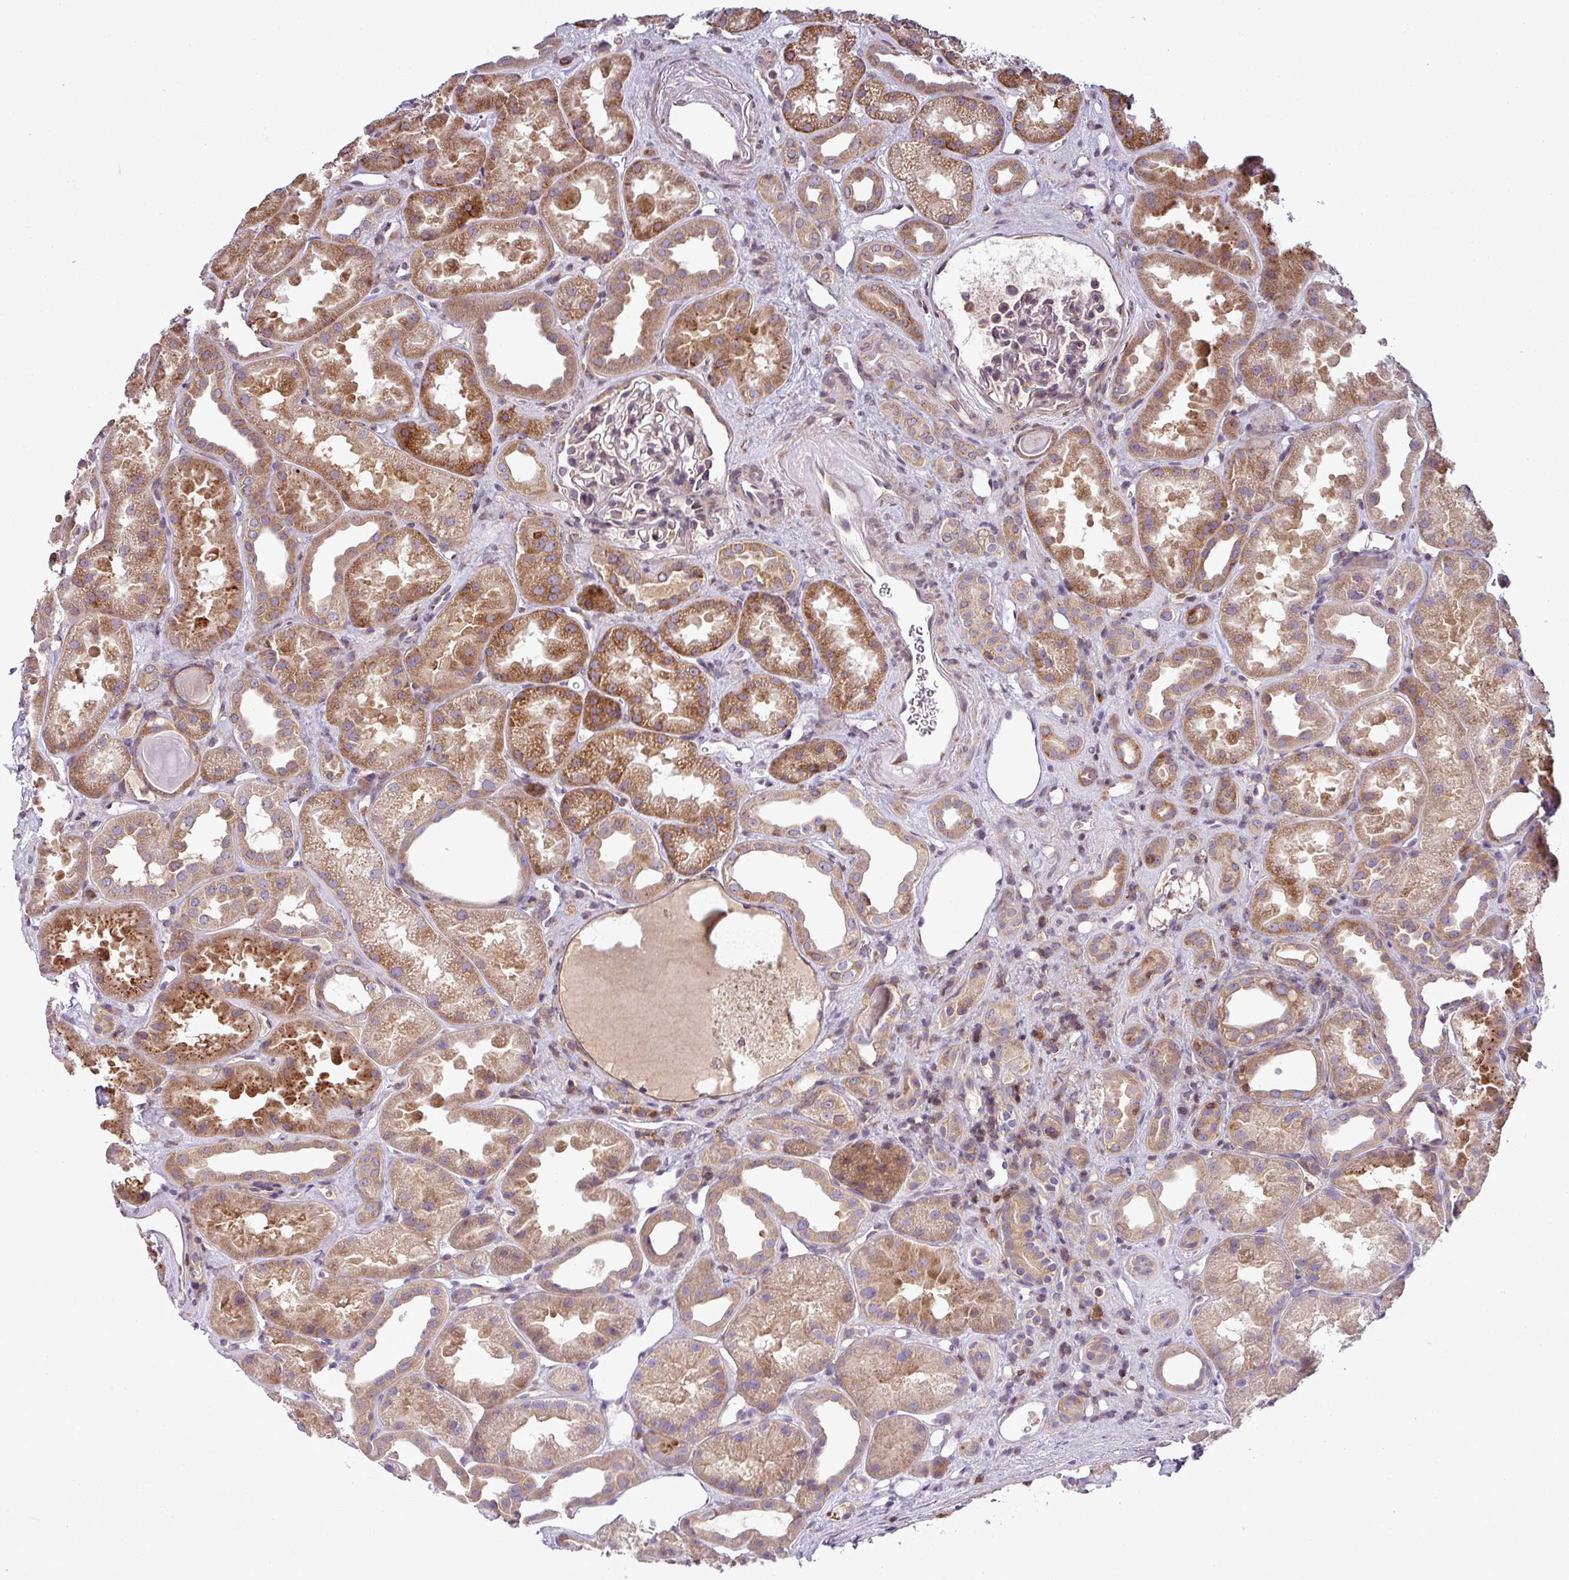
{"staining": {"intensity": "weak", "quantity": "<25%", "location": "cytoplasmic/membranous"}, "tissue": "kidney", "cell_type": "Cells in glomeruli", "image_type": "normal", "snomed": [{"axis": "morphology", "description": "Normal tissue, NOS"}, {"axis": "topography", "description": "Kidney"}], "caption": "DAB (3,3'-diaminobenzidine) immunohistochemical staining of unremarkable kidney exhibits no significant positivity in cells in glomeruli. (IHC, brightfield microscopy, high magnification).", "gene": "LRRC74B", "patient": {"sex": "male", "age": 61}}